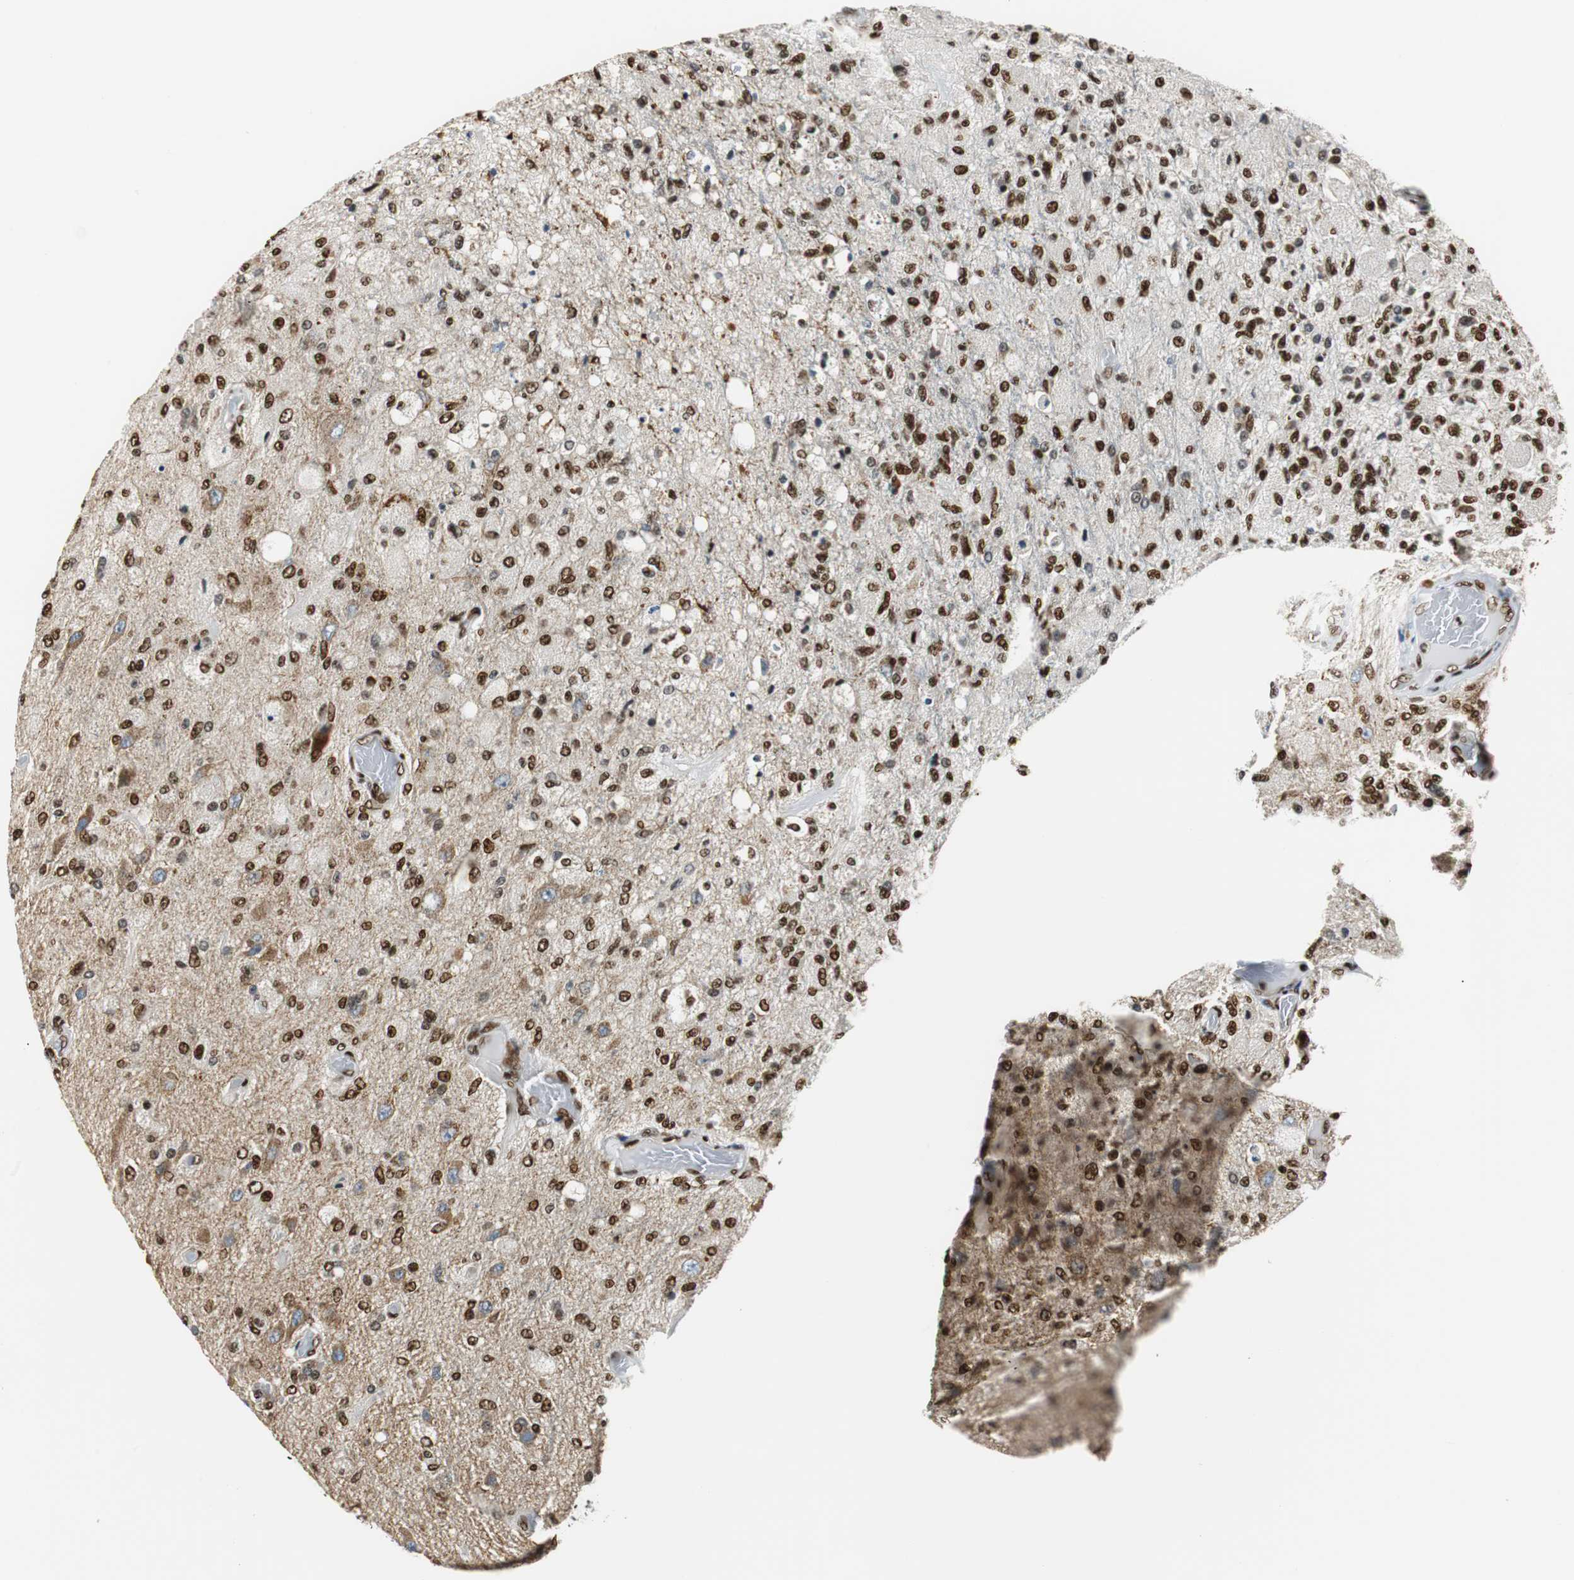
{"staining": {"intensity": "moderate", "quantity": ">75%", "location": "nuclear"}, "tissue": "glioma", "cell_type": "Tumor cells", "image_type": "cancer", "snomed": [{"axis": "morphology", "description": "Normal tissue, NOS"}, {"axis": "morphology", "description": "Glioma, malignant, High grade"}, {"axis": "topography", "description": "Cerebral cortex"}], "caption": "The micrograph demonstrates immunohistochemical staining of high-grade glioma (malignant). There is moderate nuclear positivity is seen in approximately >75% of tumor cells.", "gene": "HDAC1", "patient": {"sex": "male", "age": 77}}